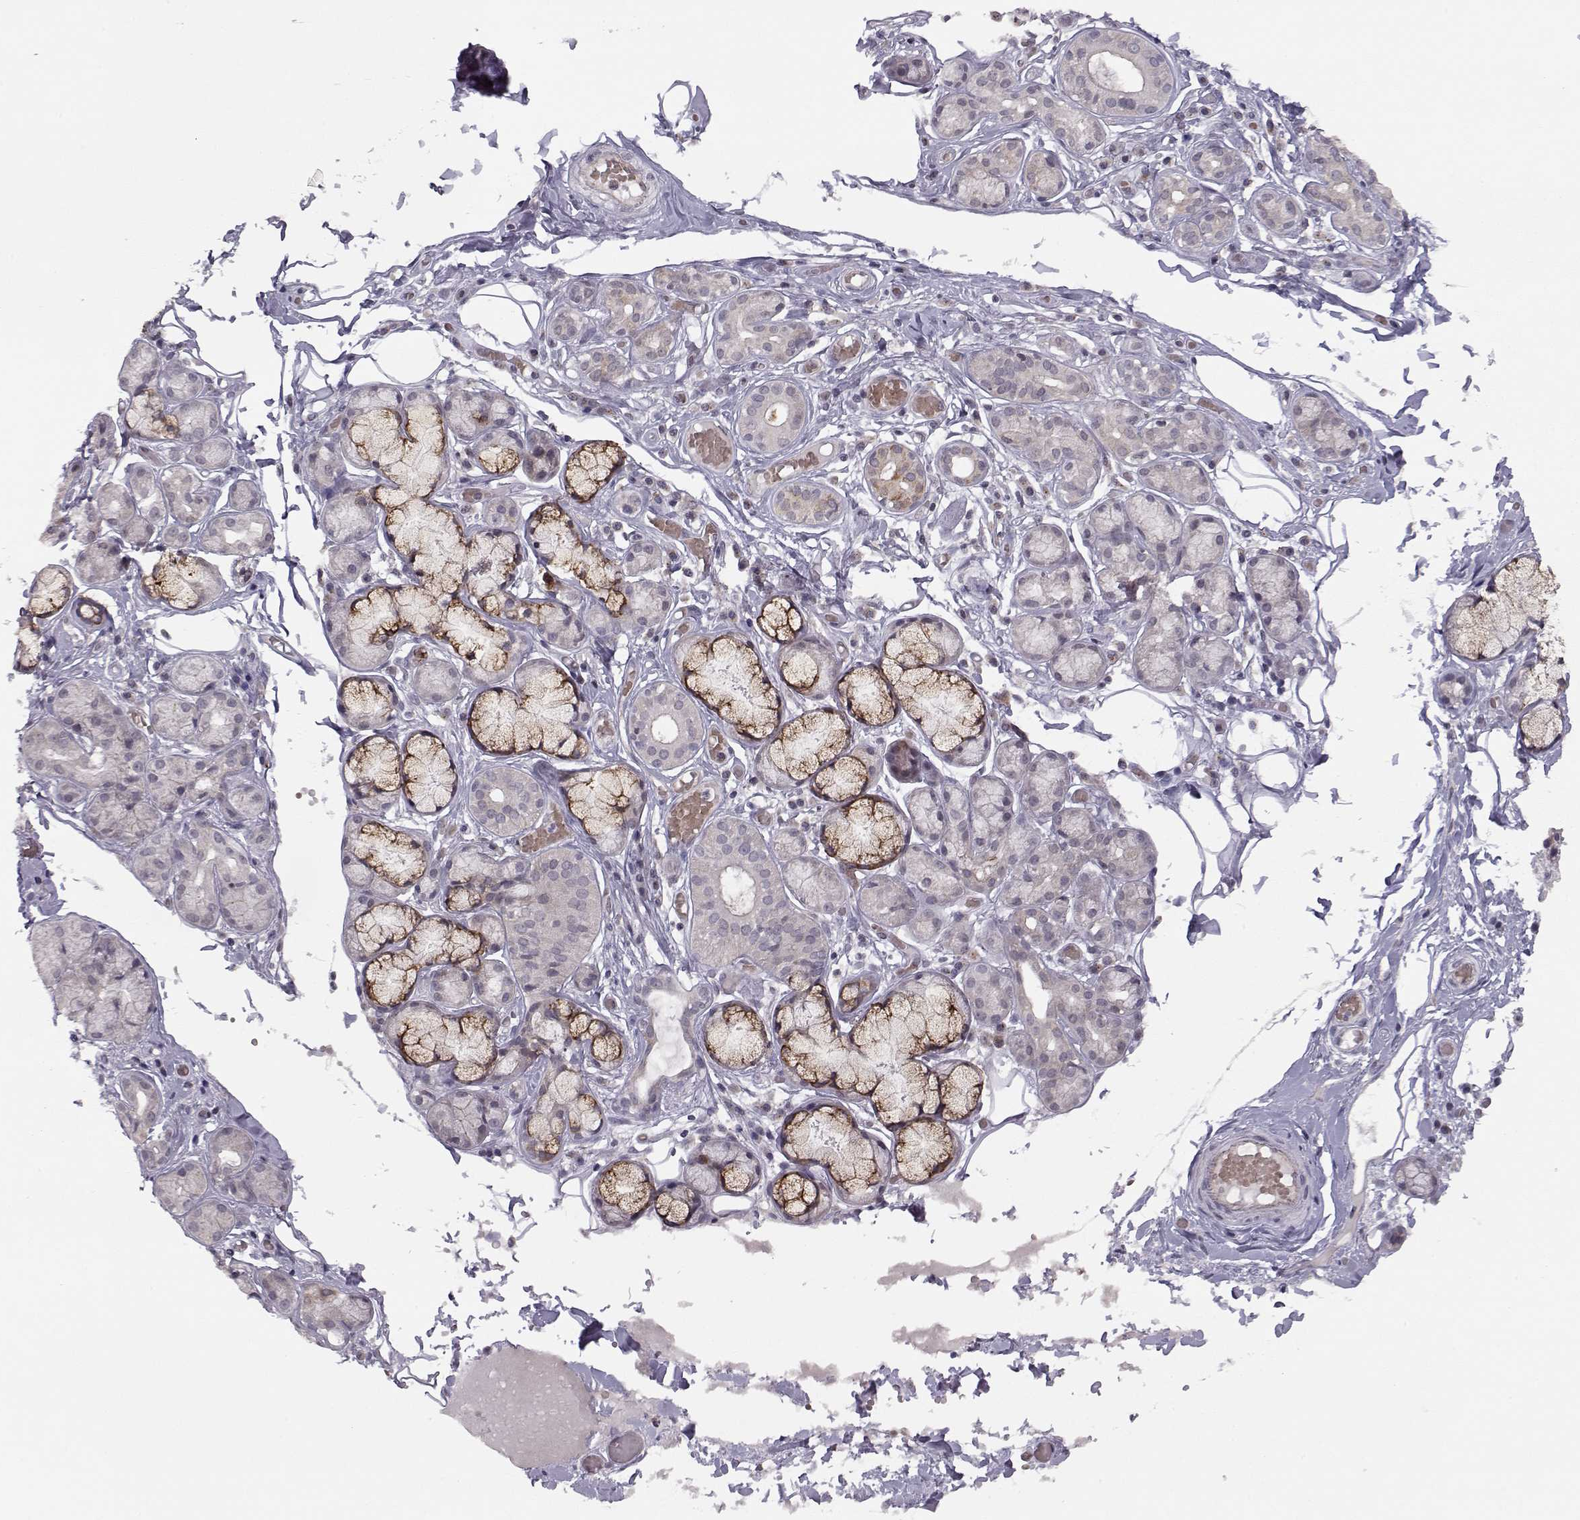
{"staining": {"intensity": "strong", "quantity": "<25%", "location": "cytoplasmic/membranous"}, "tissue": "salivary gland", "cell_type": "Glandular cells", "image_type": "normal", "snomed": [{"axis": "morphology", "description": "Normal tissue, NOS"}, {"axis": "topography", "description": "Salivary gland"}, {"axis": "topography", "description": "Peripheral nerve tissue"}], "caption": "A brown stain shows strong cytoplasmic/membranous expression of a protein in glandular cells of normal human salivary gland.", "gene": "KIF13B", "patient": {"sex": "male", "age": 71}}